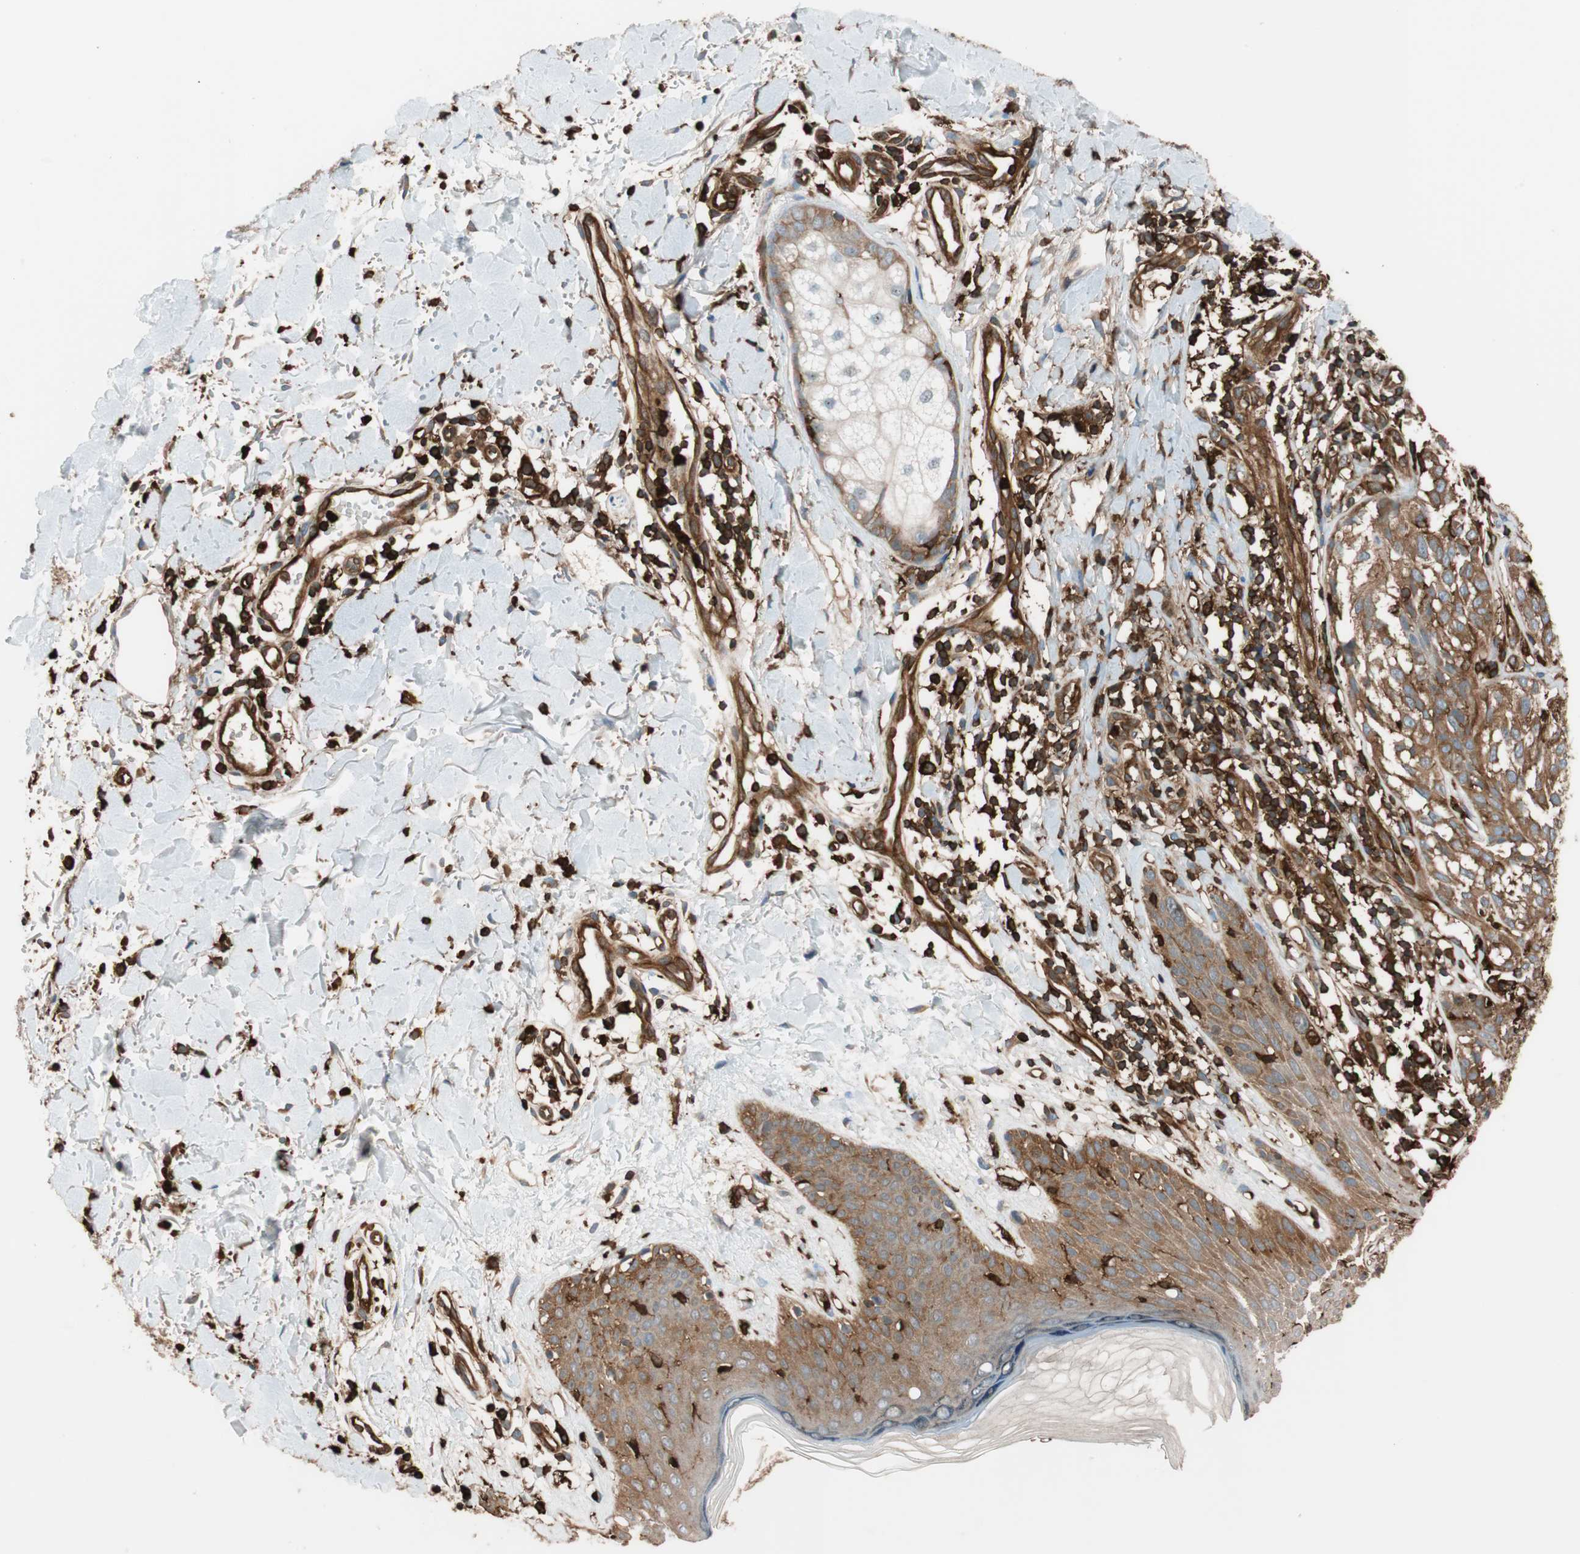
{"staining": {"intensity": "strong", "quantity": ">75%", "location": "cytoplasmic/membranous"}, "tissue": "melanoma", "cell_type": "Tumor cells", "image_type": "cancer", "snomed": [{"axis": "morphology", "description": "Malignant melanoma, NOS"}, {"axis": "topography", "description": "Skin"}], "caption": "IHC of malignant melanoma exhibits high levels of strong cytoplasmic/membranous expression in approximately >75% of tumor cells.", "gene": "VASP", "patient": {"sex": "female", "age": 46}}